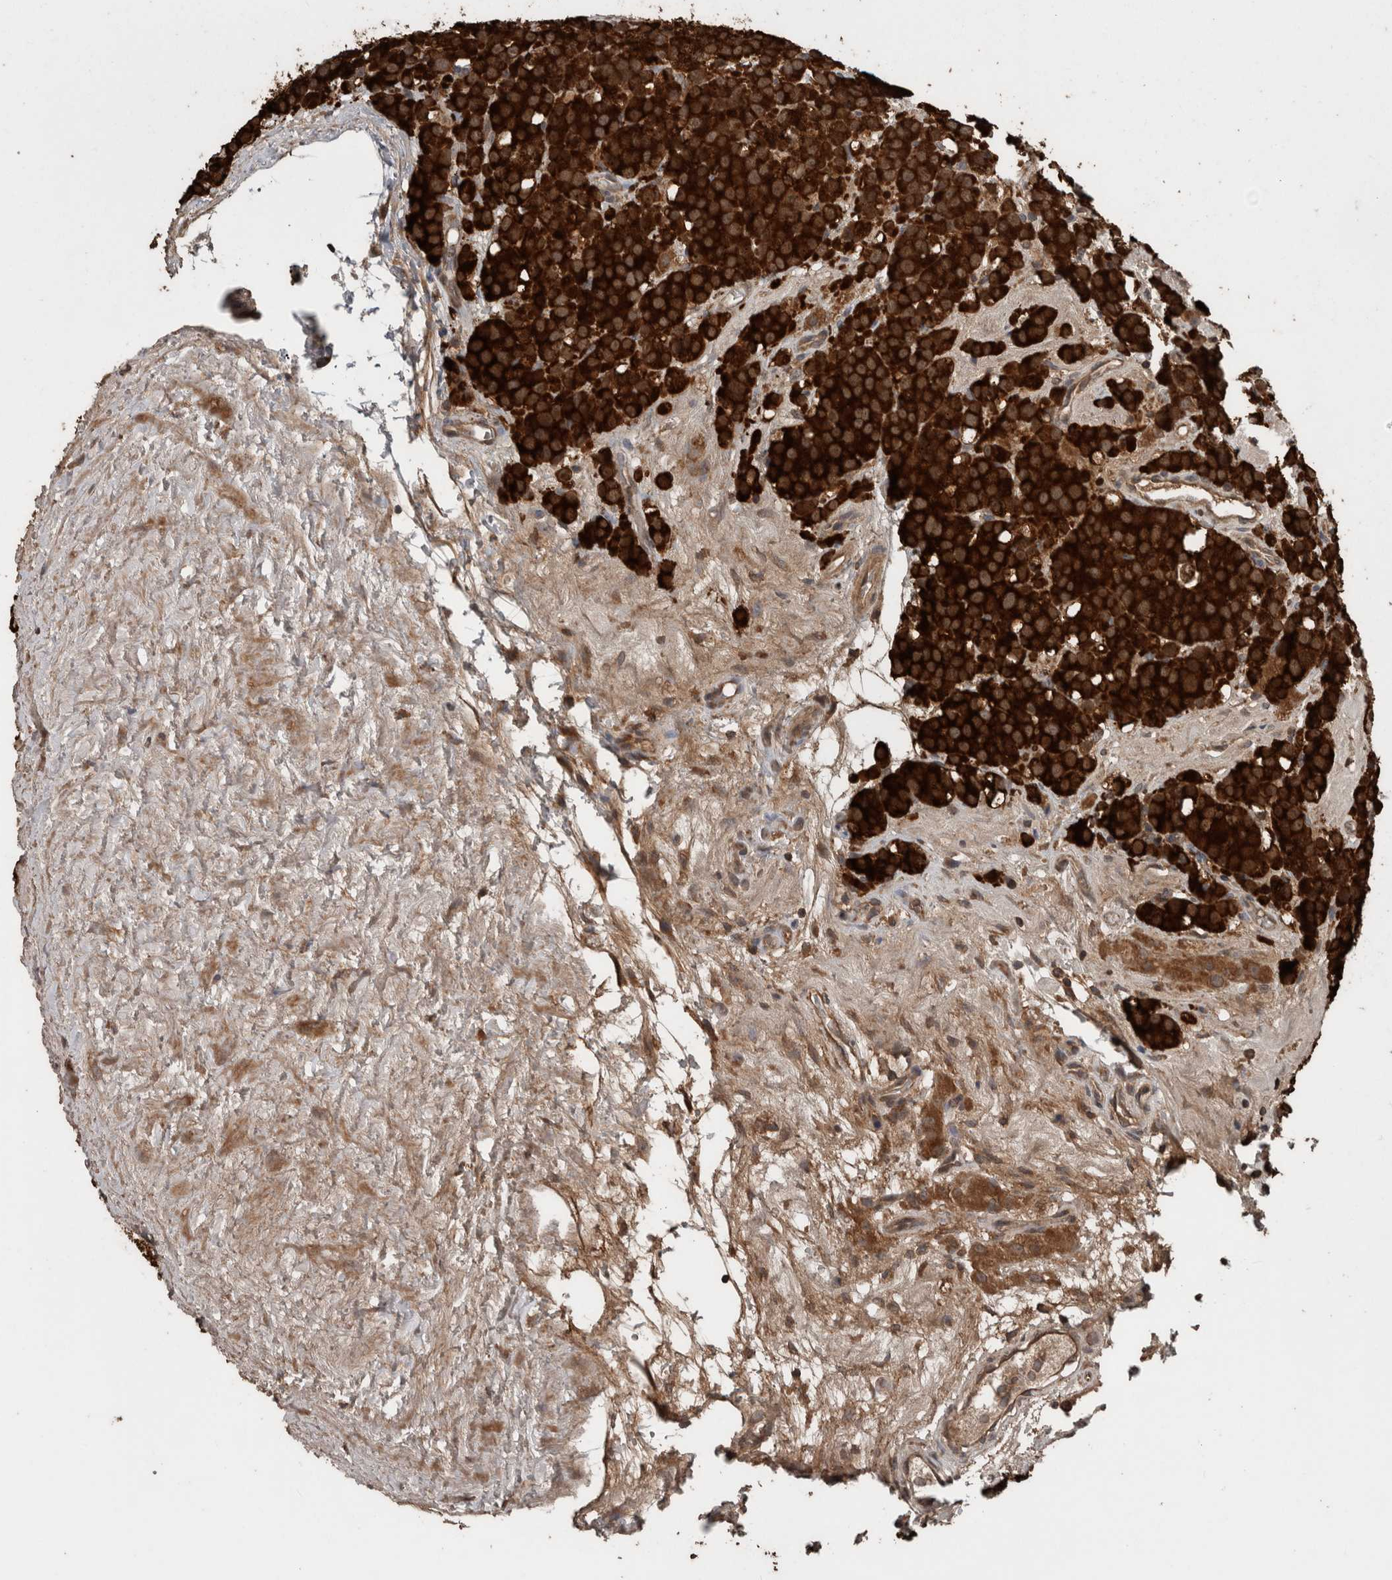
{"staining": {"intensity": "strong", "quantity": ">75%", "location": "cytoplasmic/membranous"}, "tissue": "testis cancer", "cell_type": "Tumor cells", "image_type": "cancer", "snomed": [{"axis": "morphology", "description": "Seminoma, NOS"}, {"axis": "topography", "description": "Testis"}], "caption": "There is high levels of strong cytoplasmic/membranous expression in tumor cells of seminoma (testis), as demonstrated by immunohistochemical staining (brown color).", "gene": "RIOK3", "patient": {"sex": "male", "age": 71}}